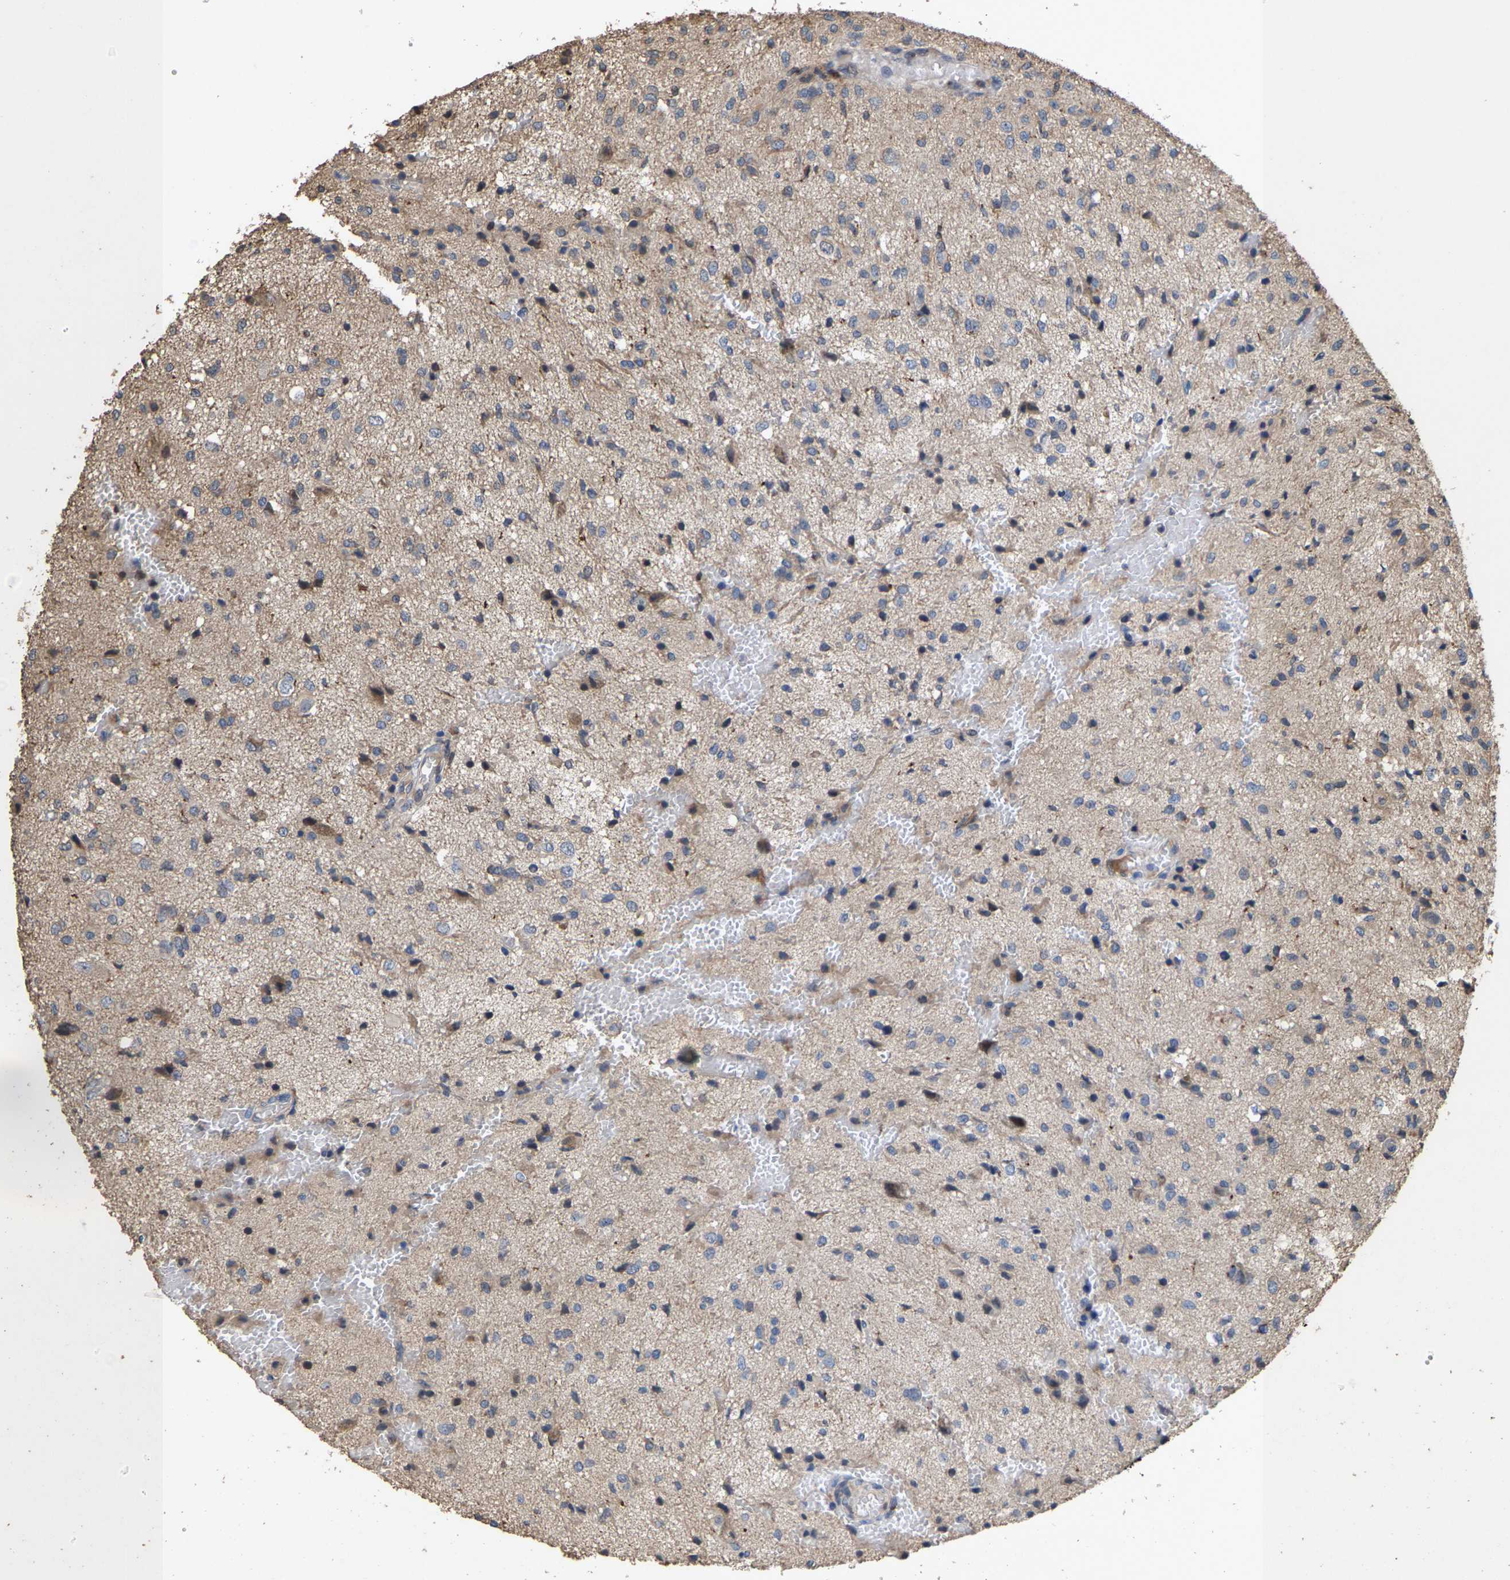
{"staining": {"intensity": "weak", "quantity": "<25%", "location": "cytoplasmic/membranous"}, "tissue": "glioma", "cell_type": "Tumor cells", "image_type": "cancer", "snomed": [{"axis": "morphology", "description": "Glioma, malignant, High grade"}, {"axis": "topography", "description": "Brain"}], "caption": "This is an immunohistochemistry image of human glioma. There is no expression in tumor cells.", "gene": "TDRKH", "patient": {"sex": "female", "age": 59}}